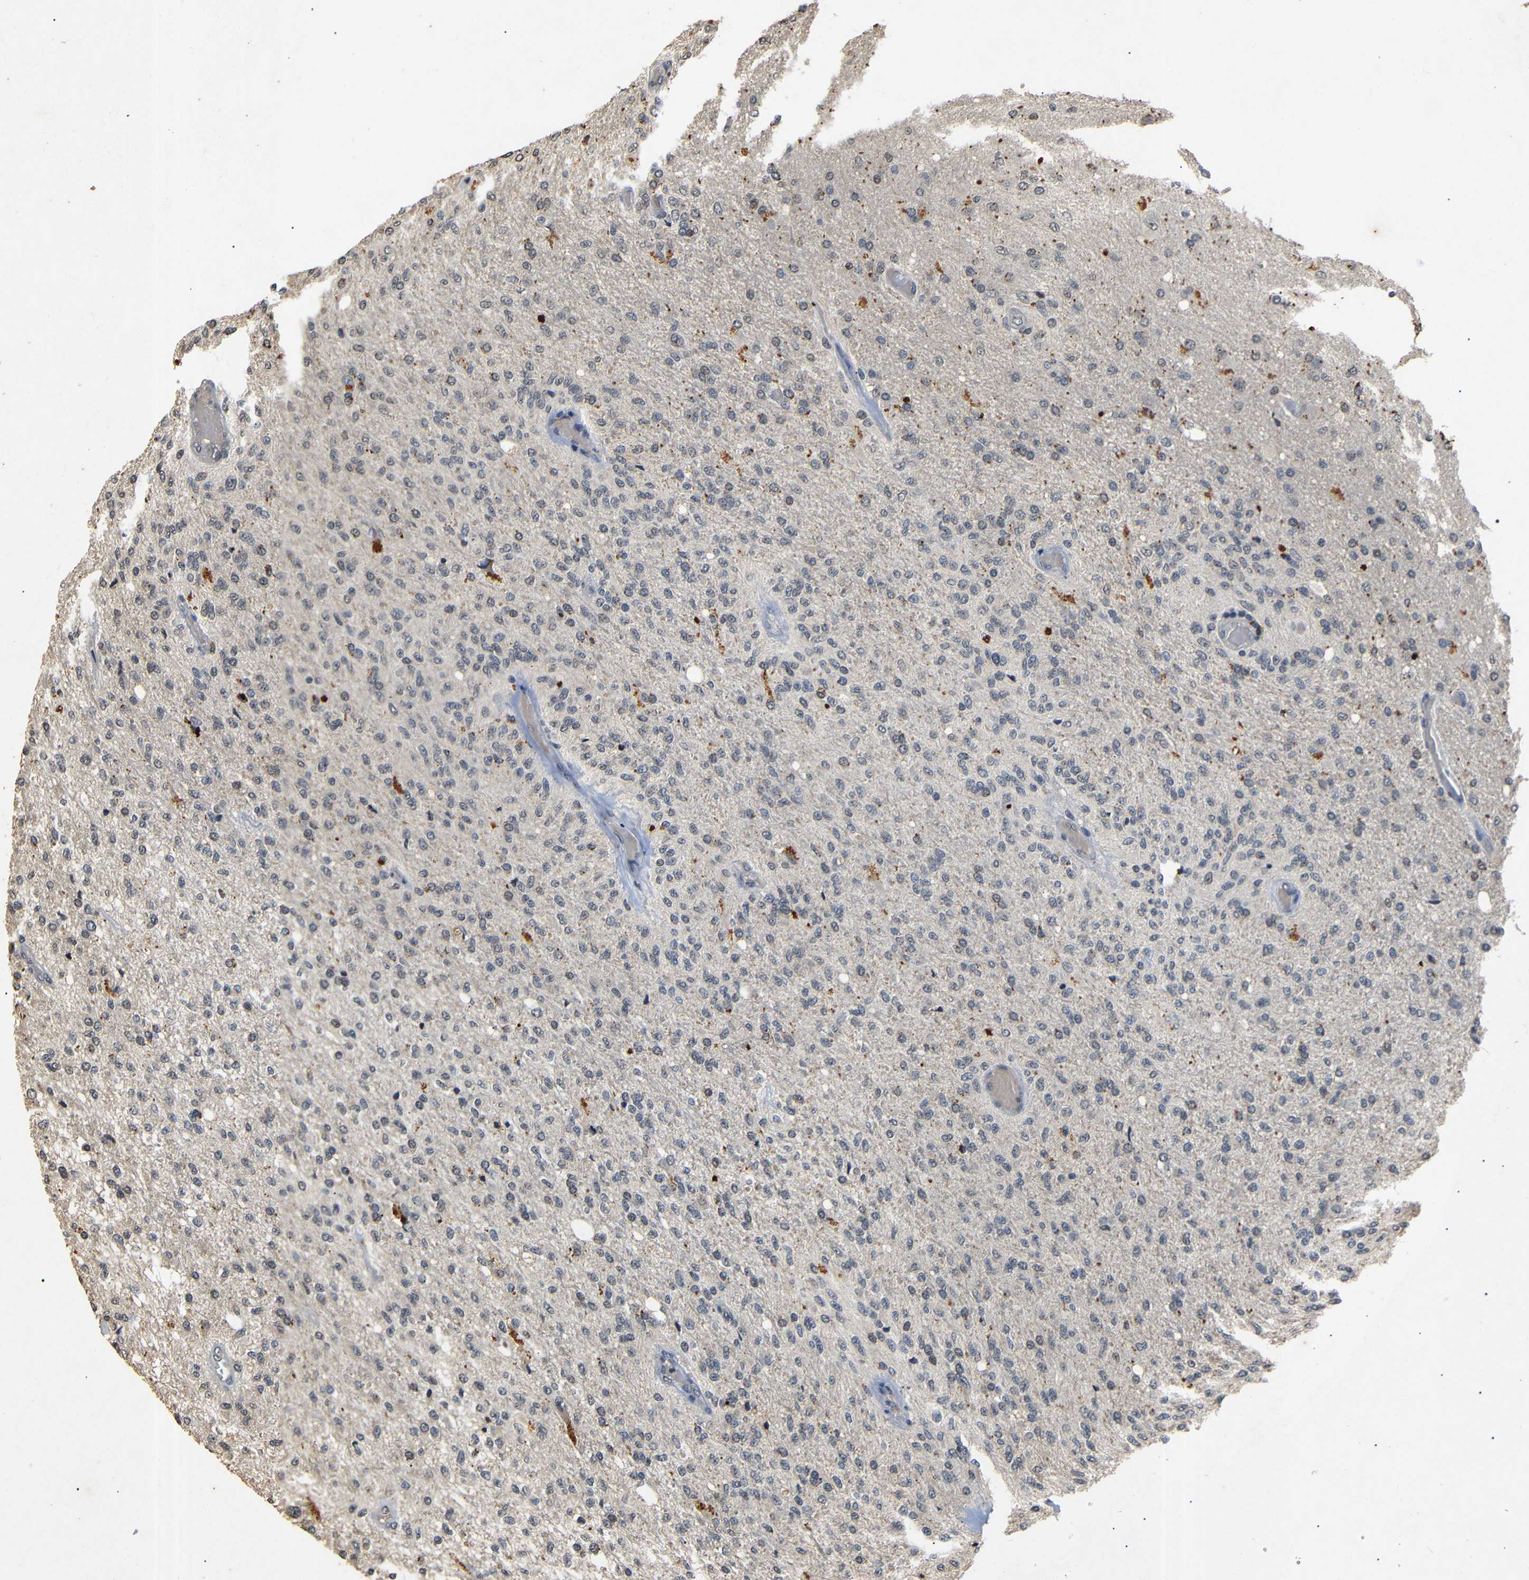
{"staining": {"intensity": "negative", "quantity": "none", "location": "none"}, "tissue": "glioma", "cell_type": "Tumor cells", "image_type": "cancer", "snomed": [{"axis": "morphology", "description": "Normal tissue, NOS"}, {"axis": "morphology", "description": "Glioma, malignant, High grade"}, {"axis": "topography", "description": "Cerebral cortex"}], "caption": "High magnification brightfield microscopy of malignant glioma (high-grade) stained with DAB (3,3'-diaminobenzidine) (brown) and counterstained with hematoxylin (blue): tumor cells show no significant positivity.", "gene": "PARN", "patient": {"sex": "male", "age": 77}}